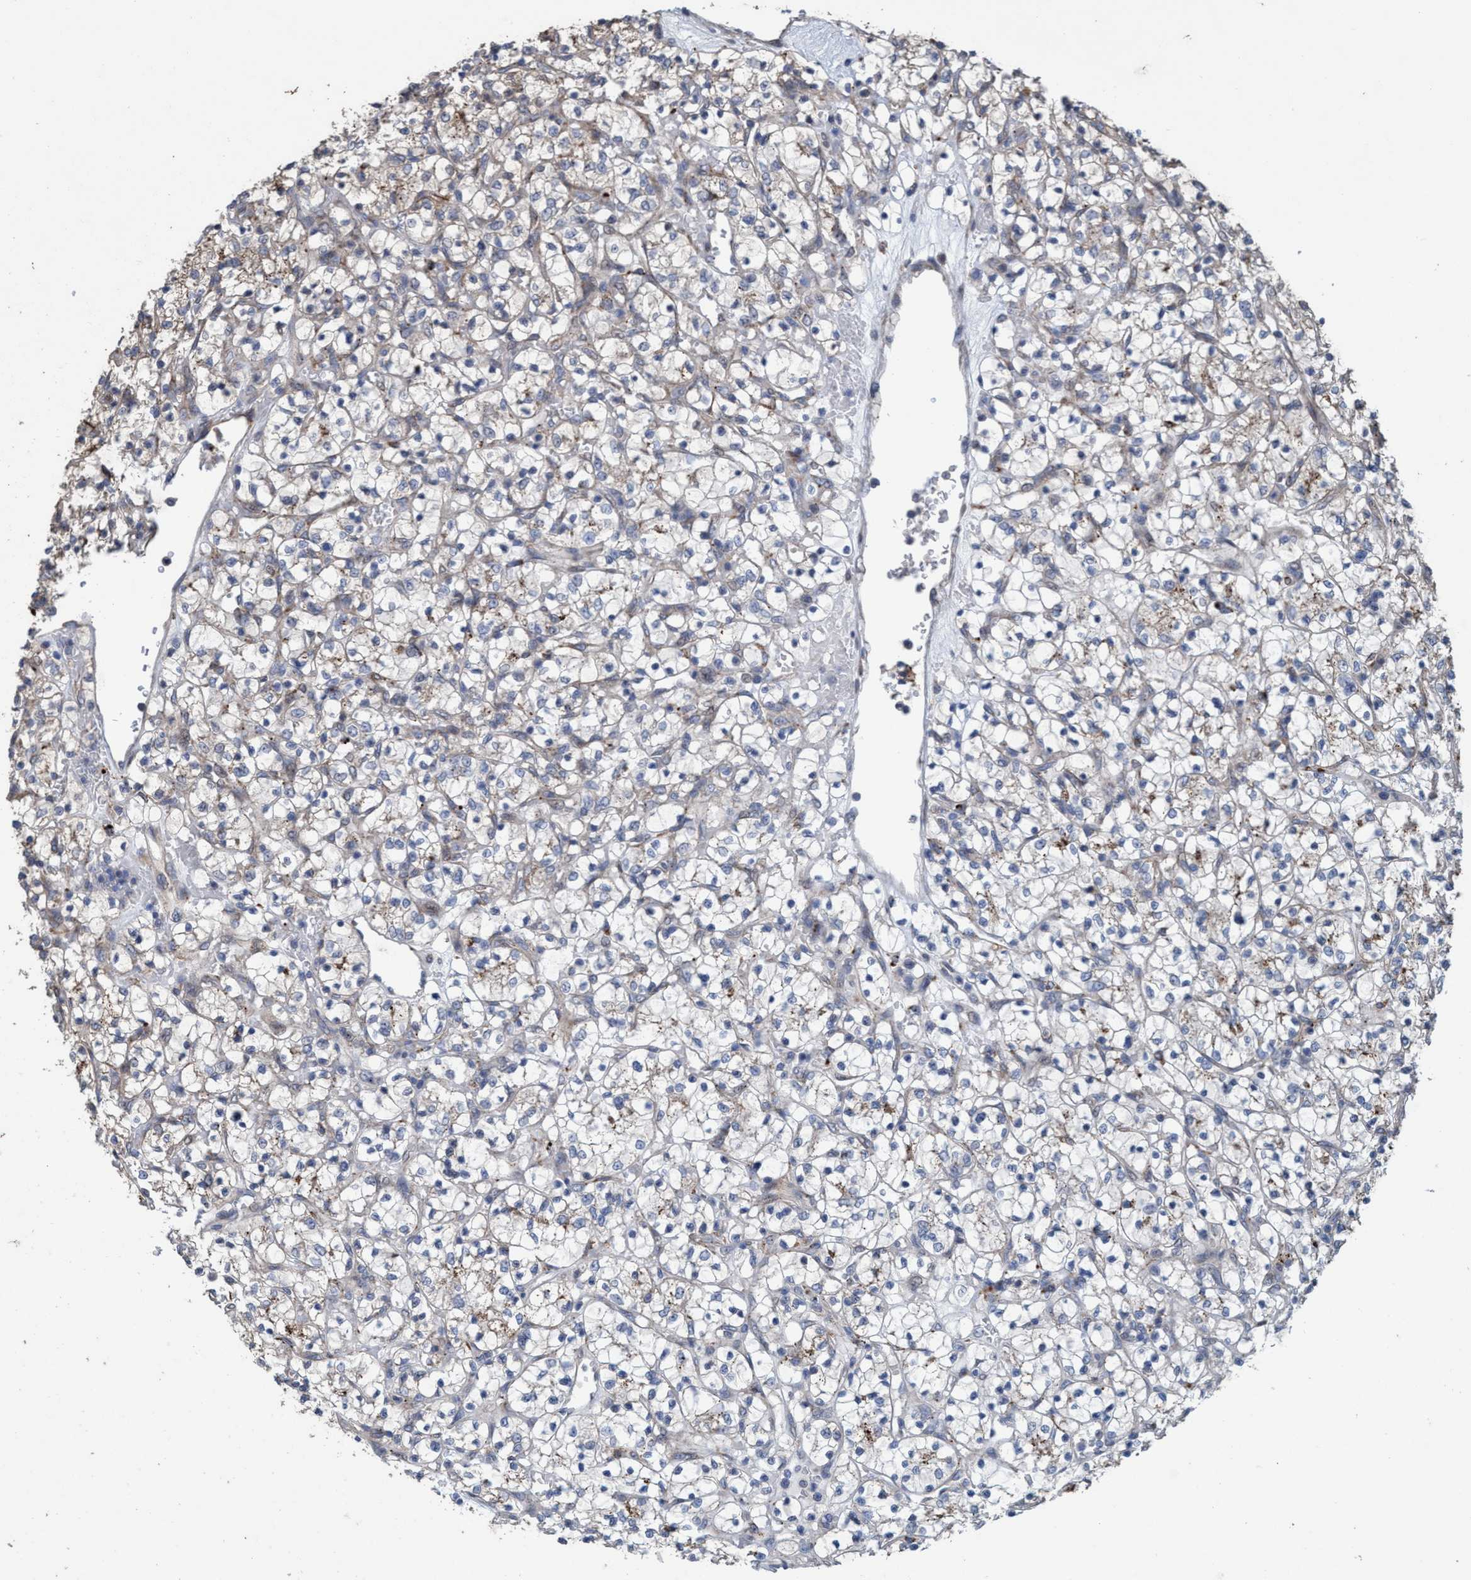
{"staining": {"intensity": "weak", "quantity": "<25%", "location": "cytoplasmic/membranous"}, "tissue": "renal cancer", "cell_type": "Tumor cells", "image_type": "cancer", "snomed": [{"axis": "morphology", "description": "Adenocarcinoma, NOS"}, {"axis": "topography", "description": "Kidney"}], "caption": "Immunohistochemistry histopathology image of neoplastic tissue: renal adenocarcinoma stained with DAB reveals no significant protein positivity in tumor cells.", "gene": "BBS9", "patient": {"sex": "female", "age": 69}}